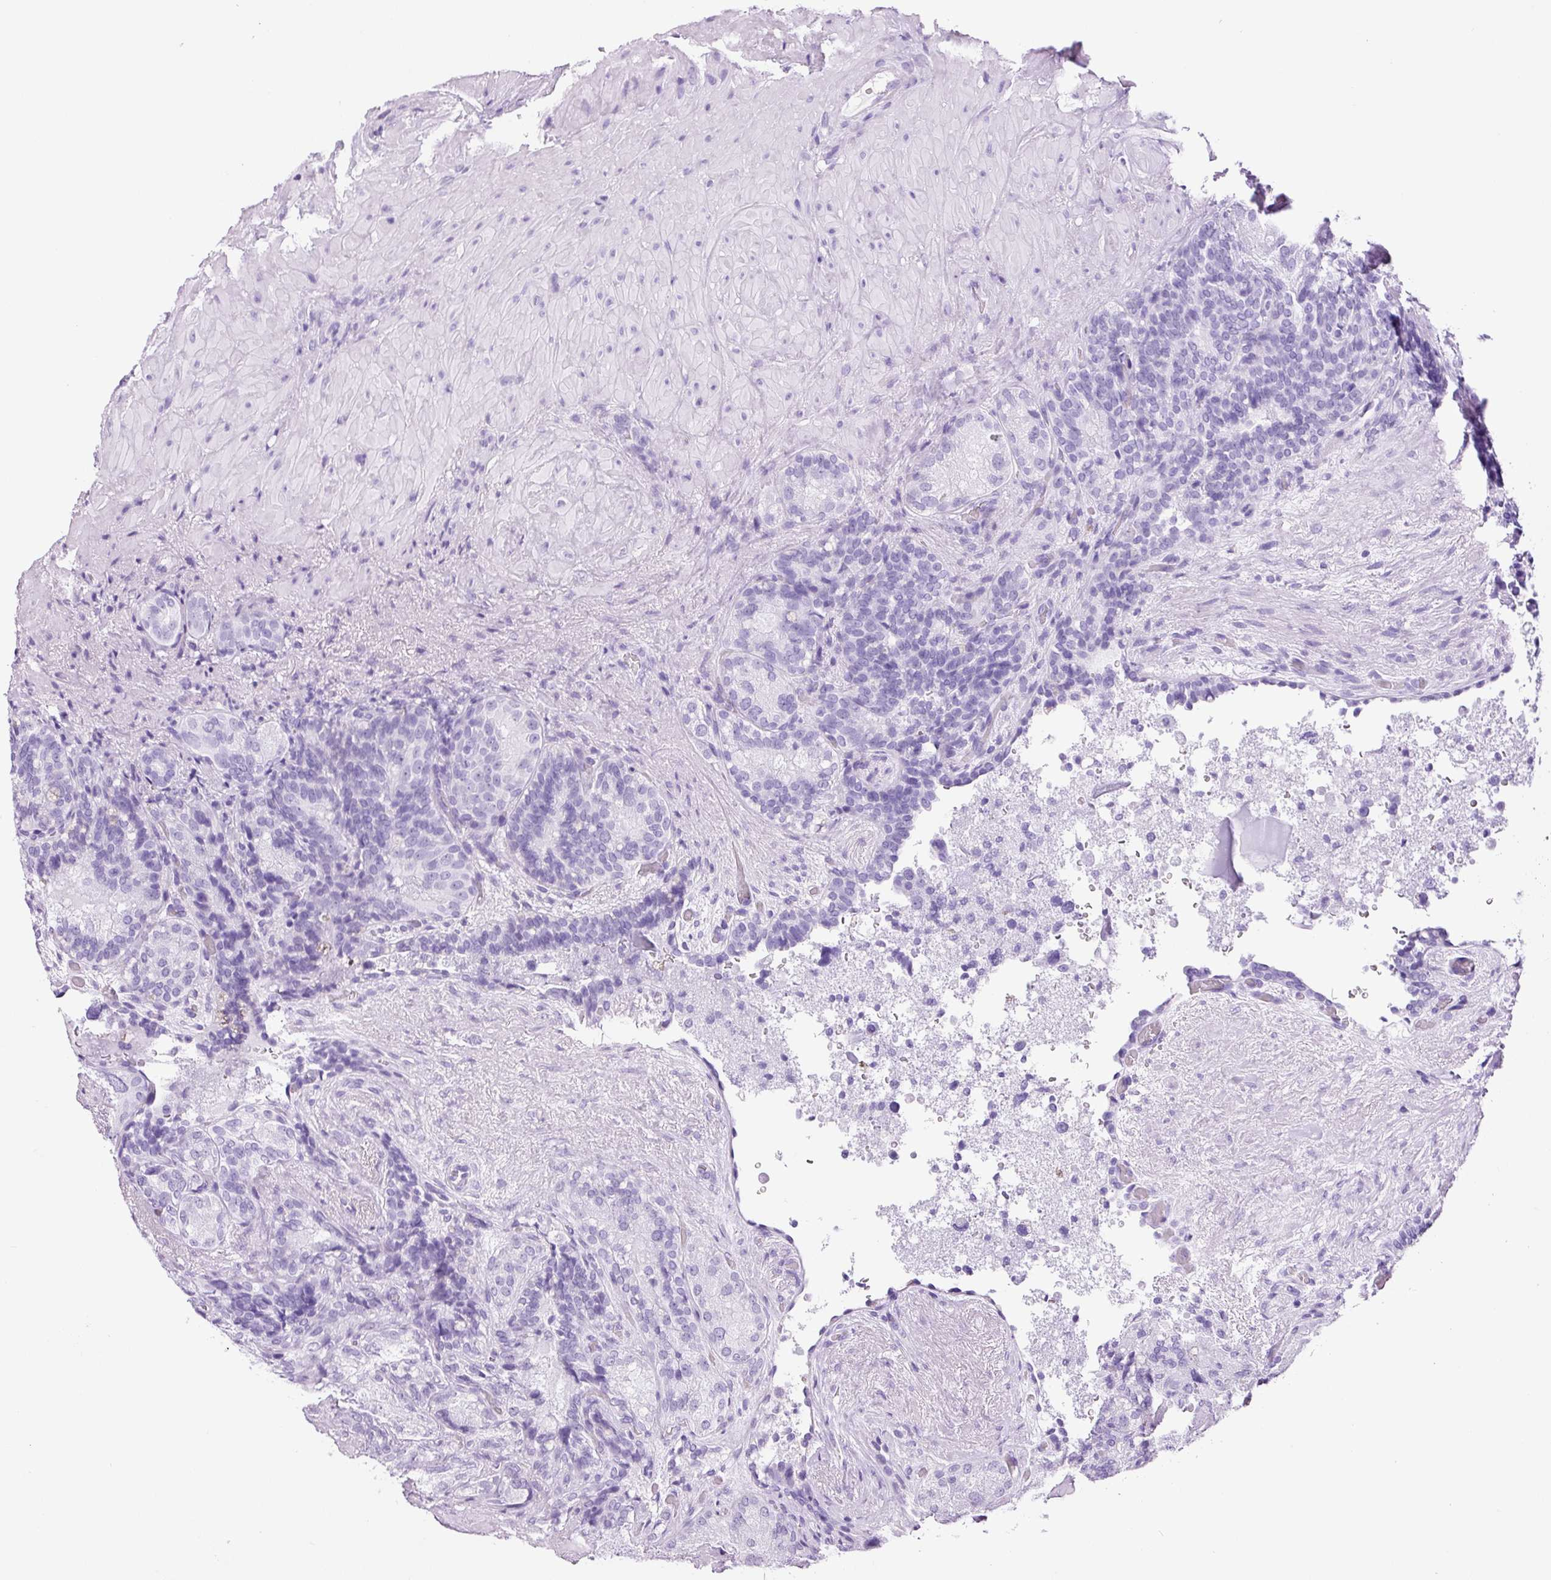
{"staining": {"intensity": "negative", "quantity": "none", "location": "none"}, "tissue": "seminal vesicle", "cell_type": "Glandular cells", "image_type": "normal", "snomed": [{"axis": "morphology", "description": "Normal tissue, NOS"}, {"axis": "topography", "description": "Seminal veicle"}], "caption": "IHC histopathology image of unremarkable human seminal vesicle stained for a protein (brown), which shows no positivity in glandular cells.", "gene": "ADSS1", "patient": {"sex": "male", "age": 69}}